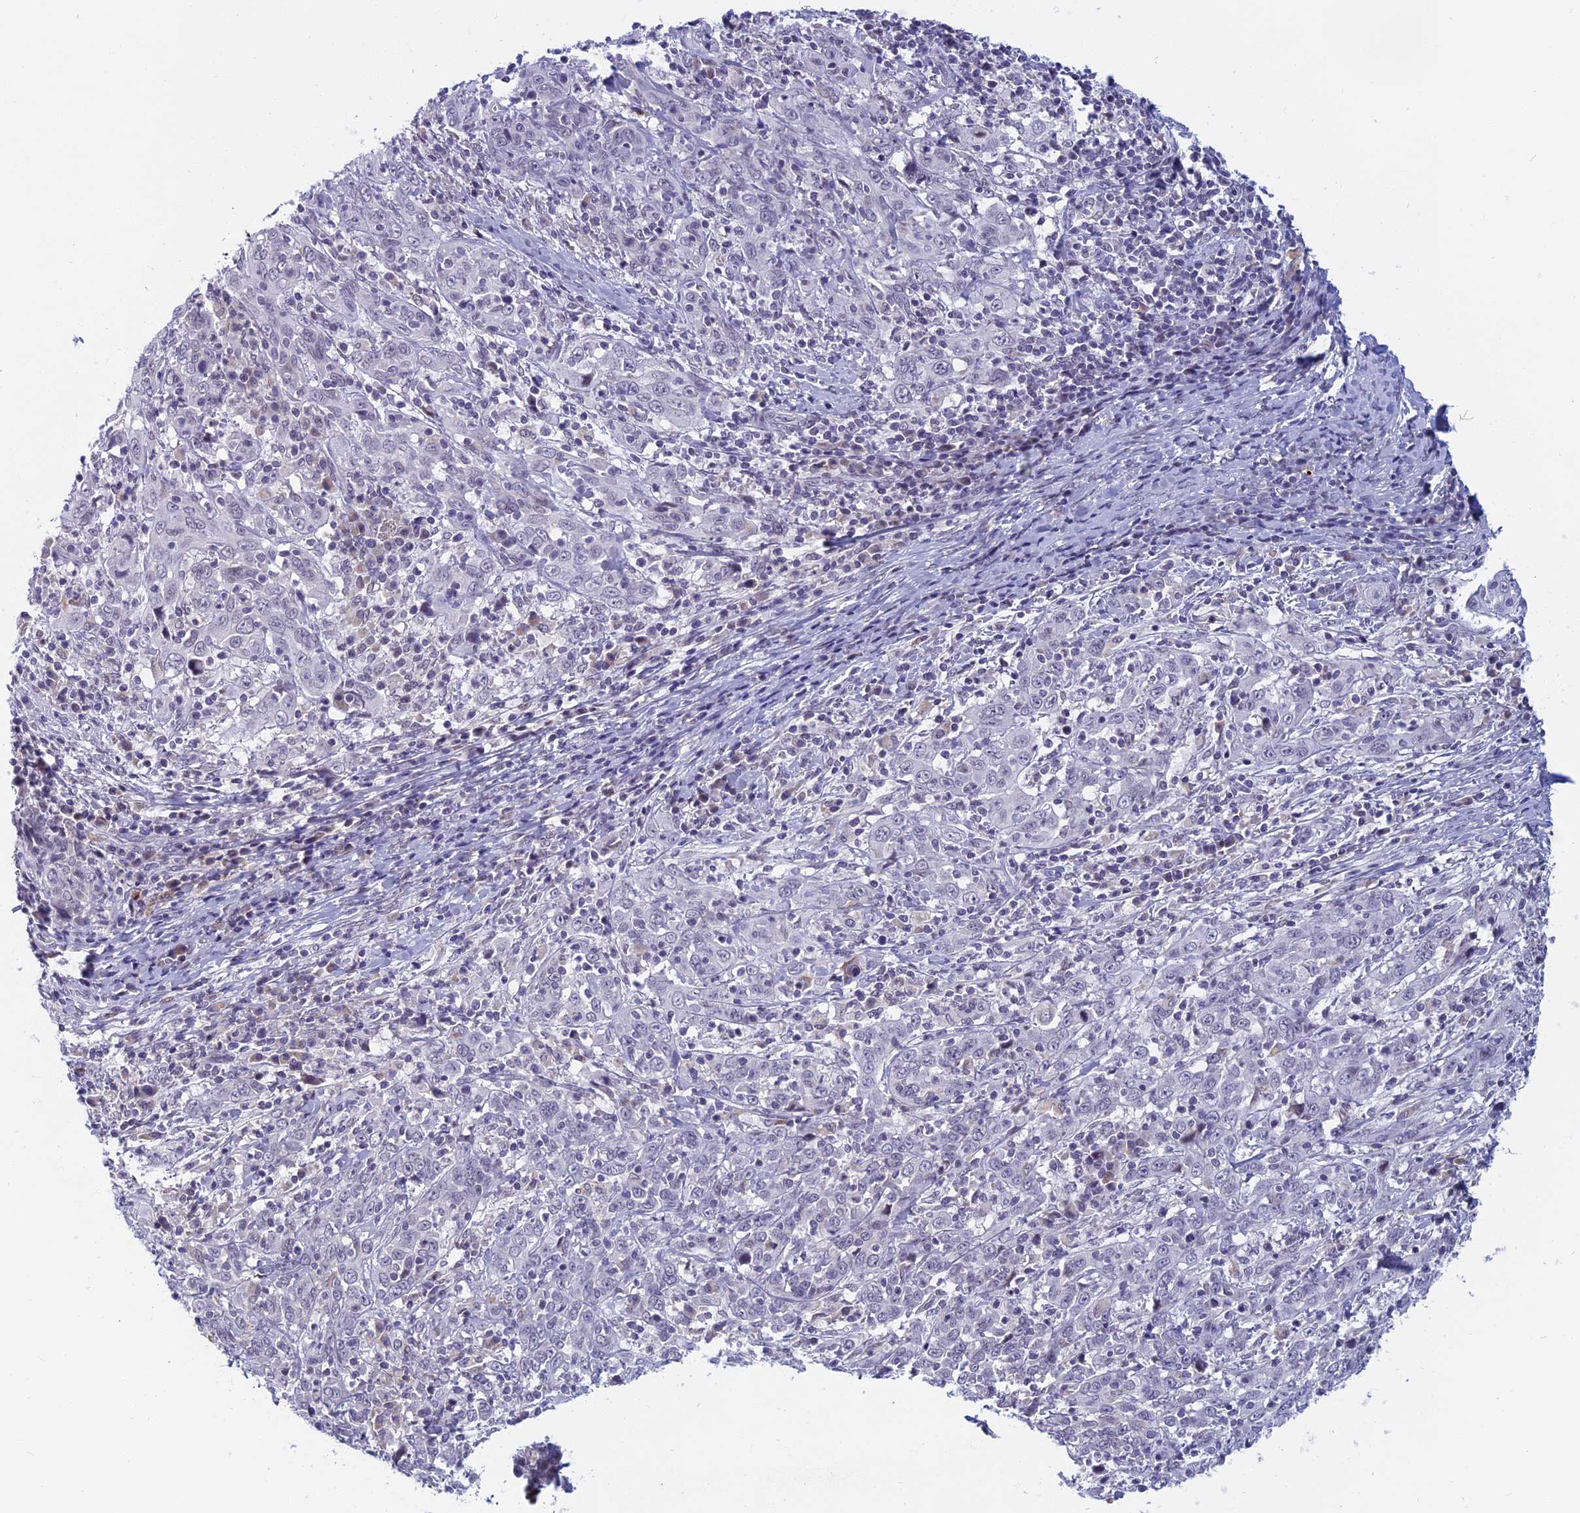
{"staining": {"intensity": "negative", "quantity": "none", "location": "none"}, "tissue": "cervical cancer", "cell_type": "Tumor cells", "image_type": "cancer", "snomed": [{"axis": "morphology", "description": "Squamous cell carcinoma, NOS"}, {"axis": "topography", "description": "Cervix"}], "caption": "Human cervical squamous cell carcinoma stained for a protein using immunohistochemistry (IHC) demonstrates no staining in tumor cells.", "gene": "CDC7", "patient": {"sex": "female", "age": 46}}